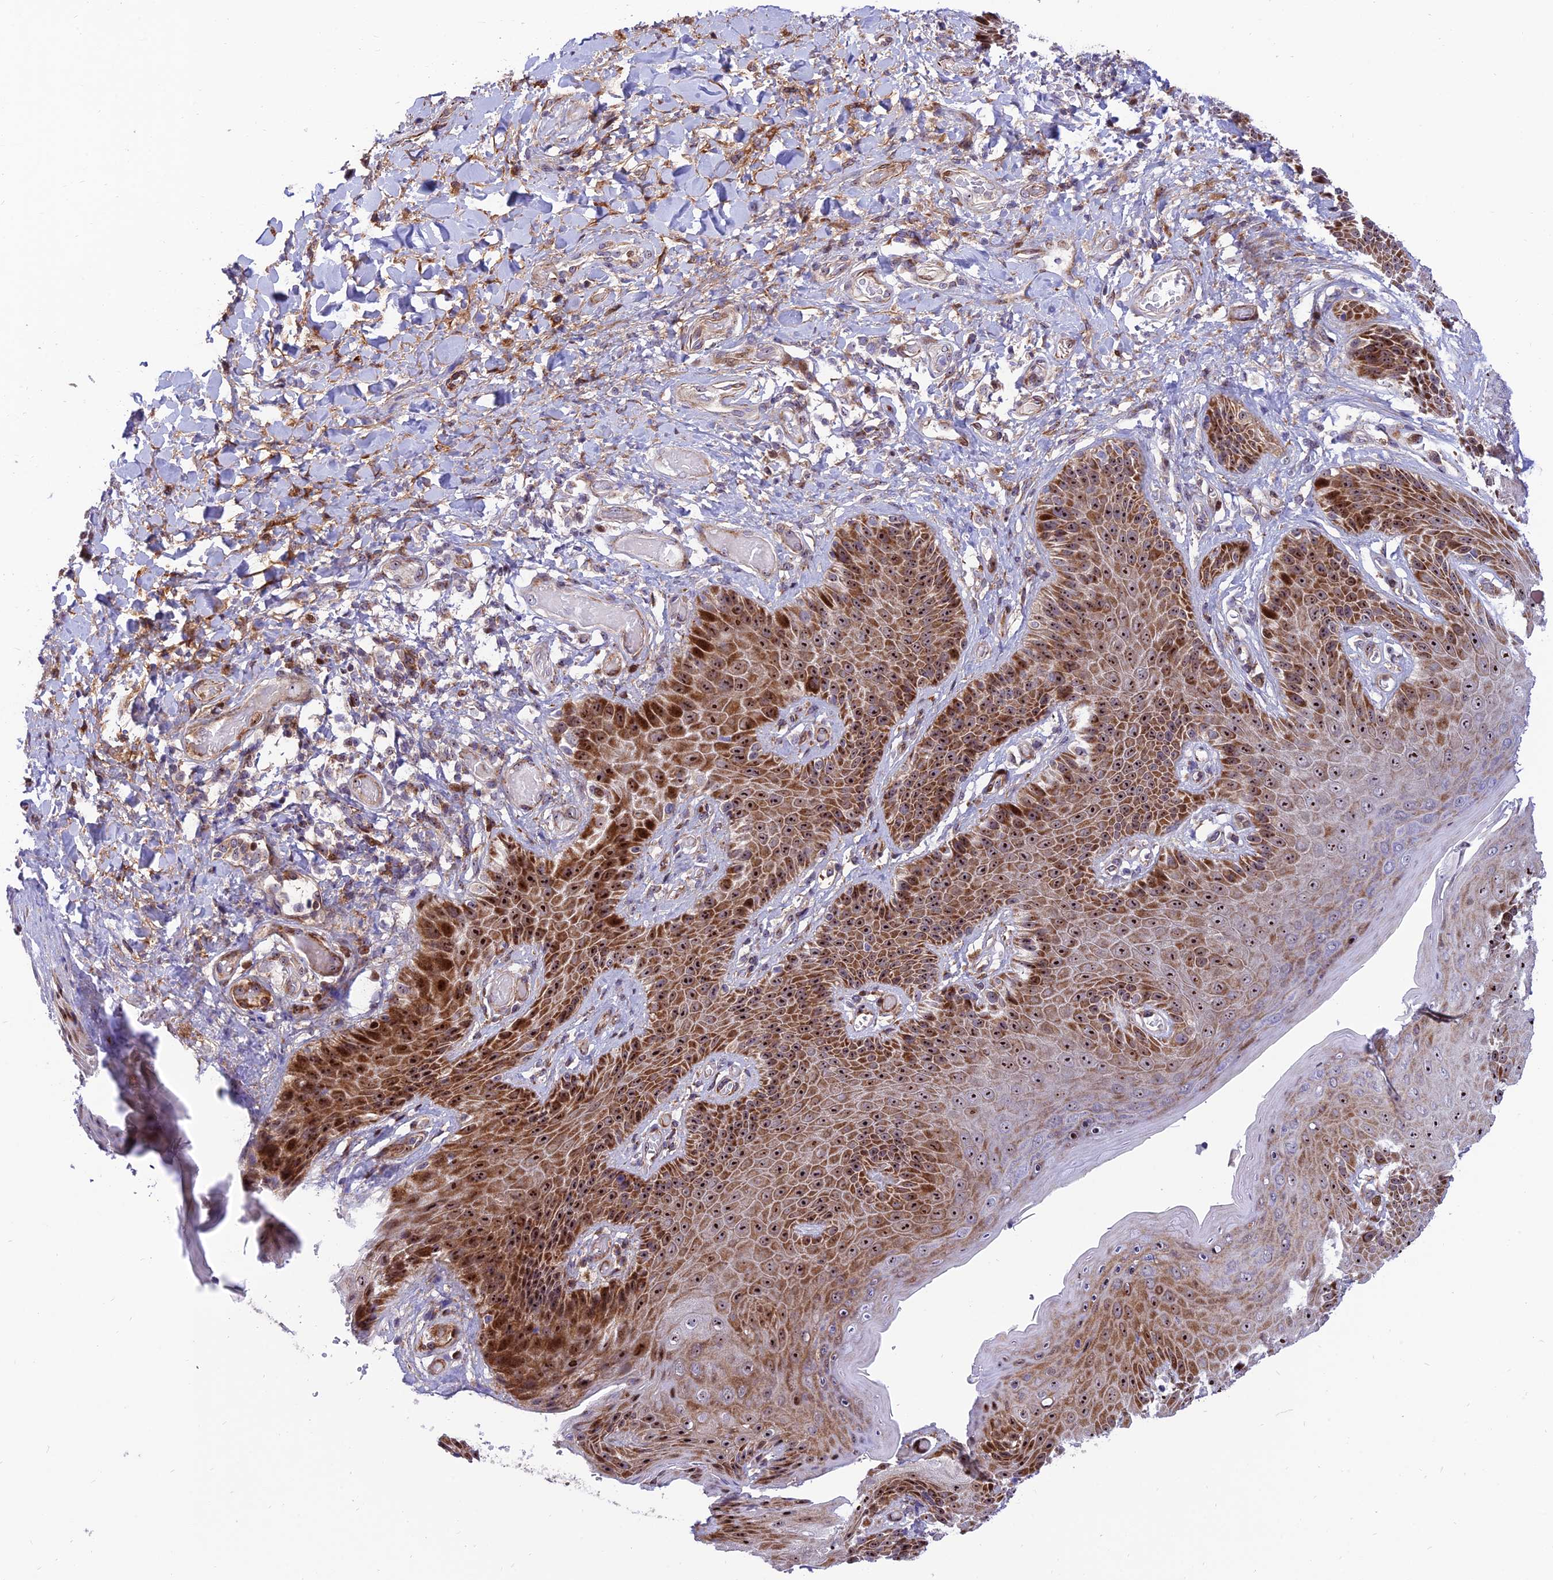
{"staining": {"intensity": "strong", "quantity": "25%-75%", "location": "cytoplasmic/membranous,nuclear"}, "tissue": "skin", "cell_type": "Epidermal cells", "image_type": "normal", "snomed": [{"axis": "morphology", "description": "Normal tissue, NOS"}, {"axis": "topography", "description": "Anal"}], "caption": "Protein staining reveals strong cytoplasmic/membranous,nuclear staining in approximately 25%-75% of epidermal cells in unremarkable skin. (IHC, brightfield microscopy, high magnification).", "gene": "KBTBD7", "patient": {"sex": "female", "age": 89}}